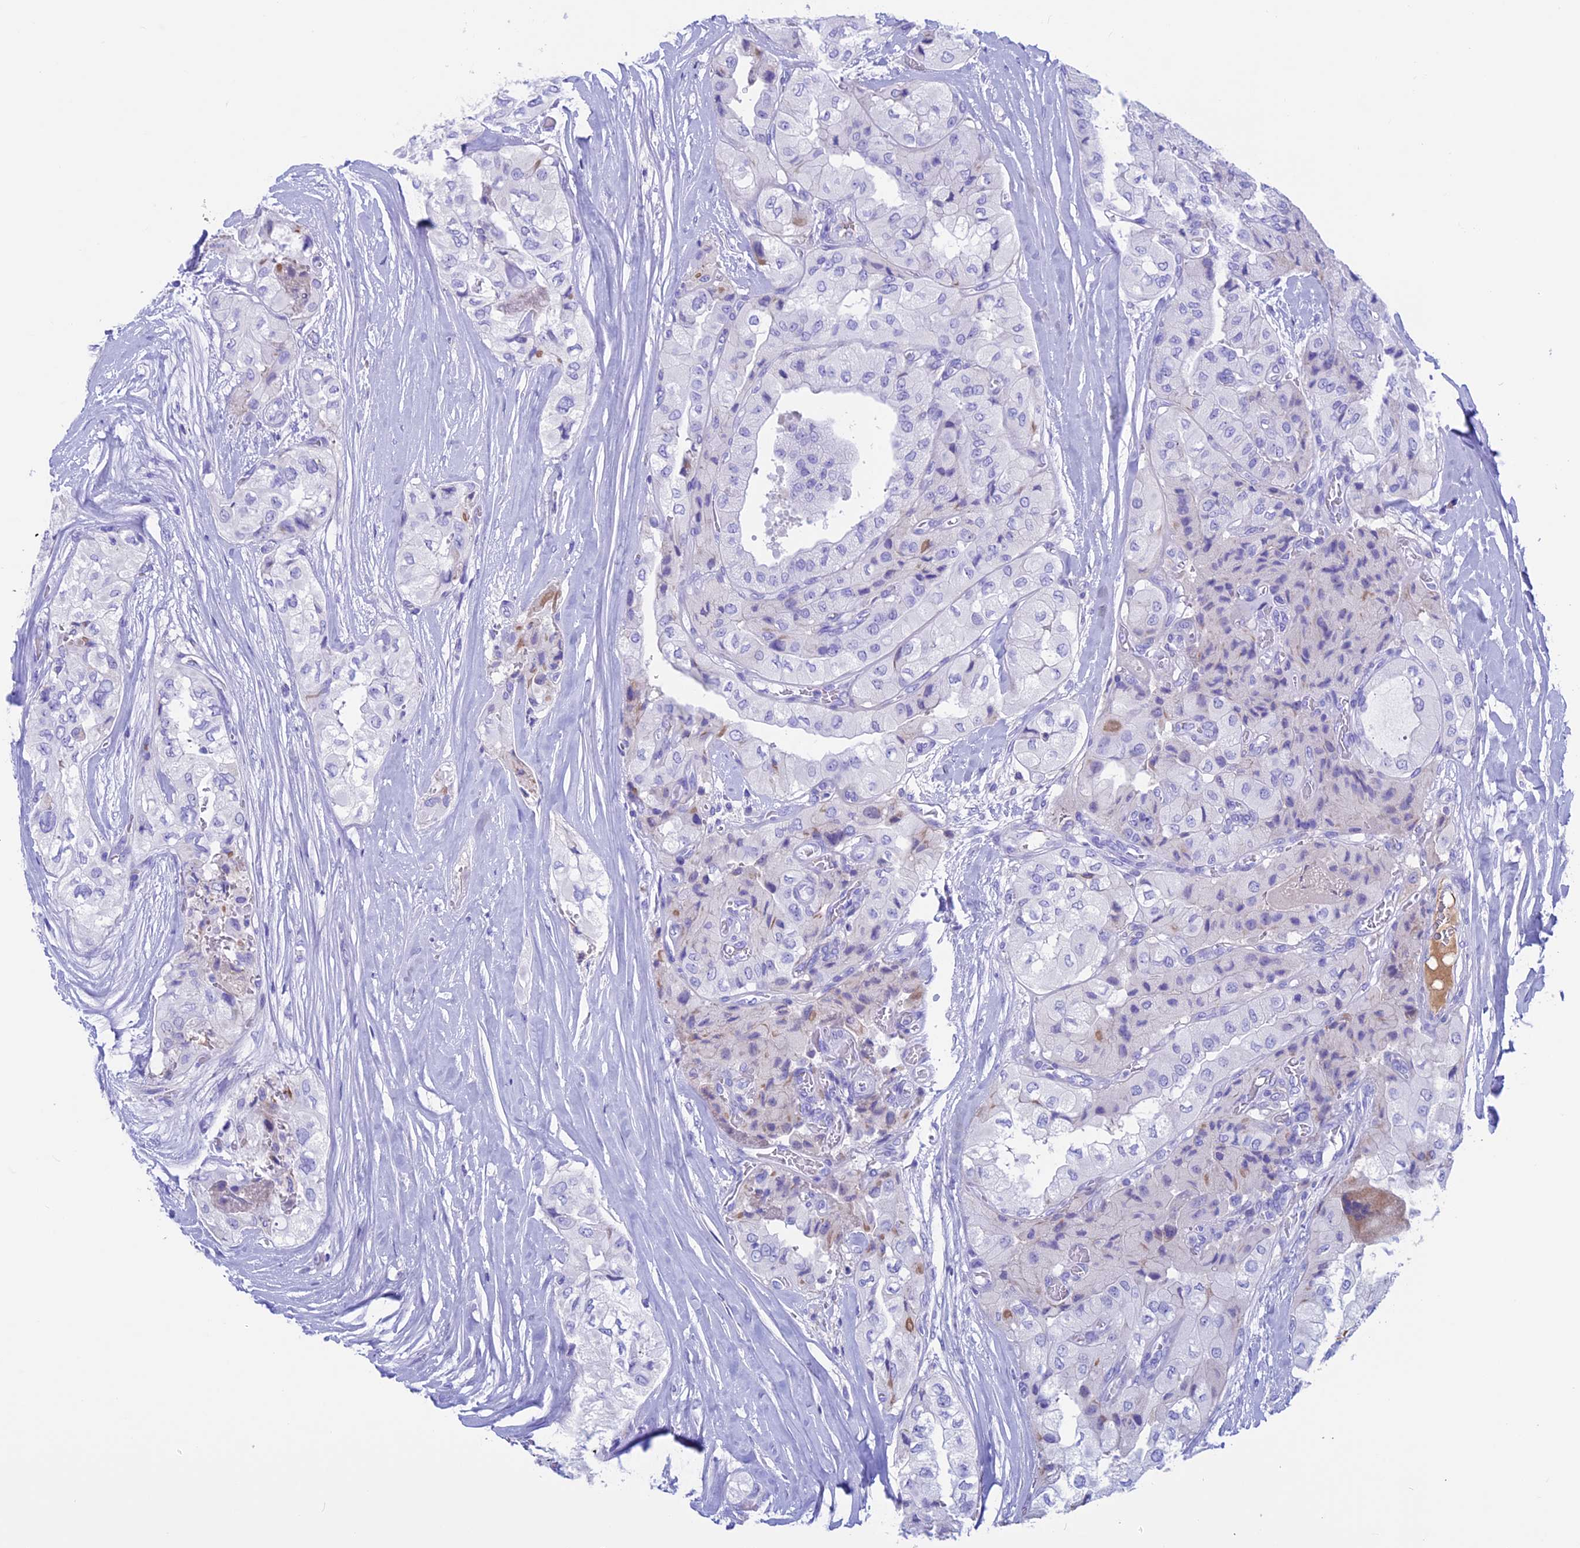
{"staining": {"intensity": "negative", "quantity": "none", "location": "none"}, "tissue": "thyroid cancer", "cell_type": "Tumor cells", "image_type": "cancer", "snomed": [{"axis": "morphology", "description": "Papillary adenocarcinoma, NOS"}, {"axis": "topography", "description": "Thyroid gland"}], "caption": "A photomicrograph of human papillary adenocarcinoma (thyroid) is negative for staining in tumor cells.", "gene": "IGSF6", "patient": {"sex": "female", "age": 59}}